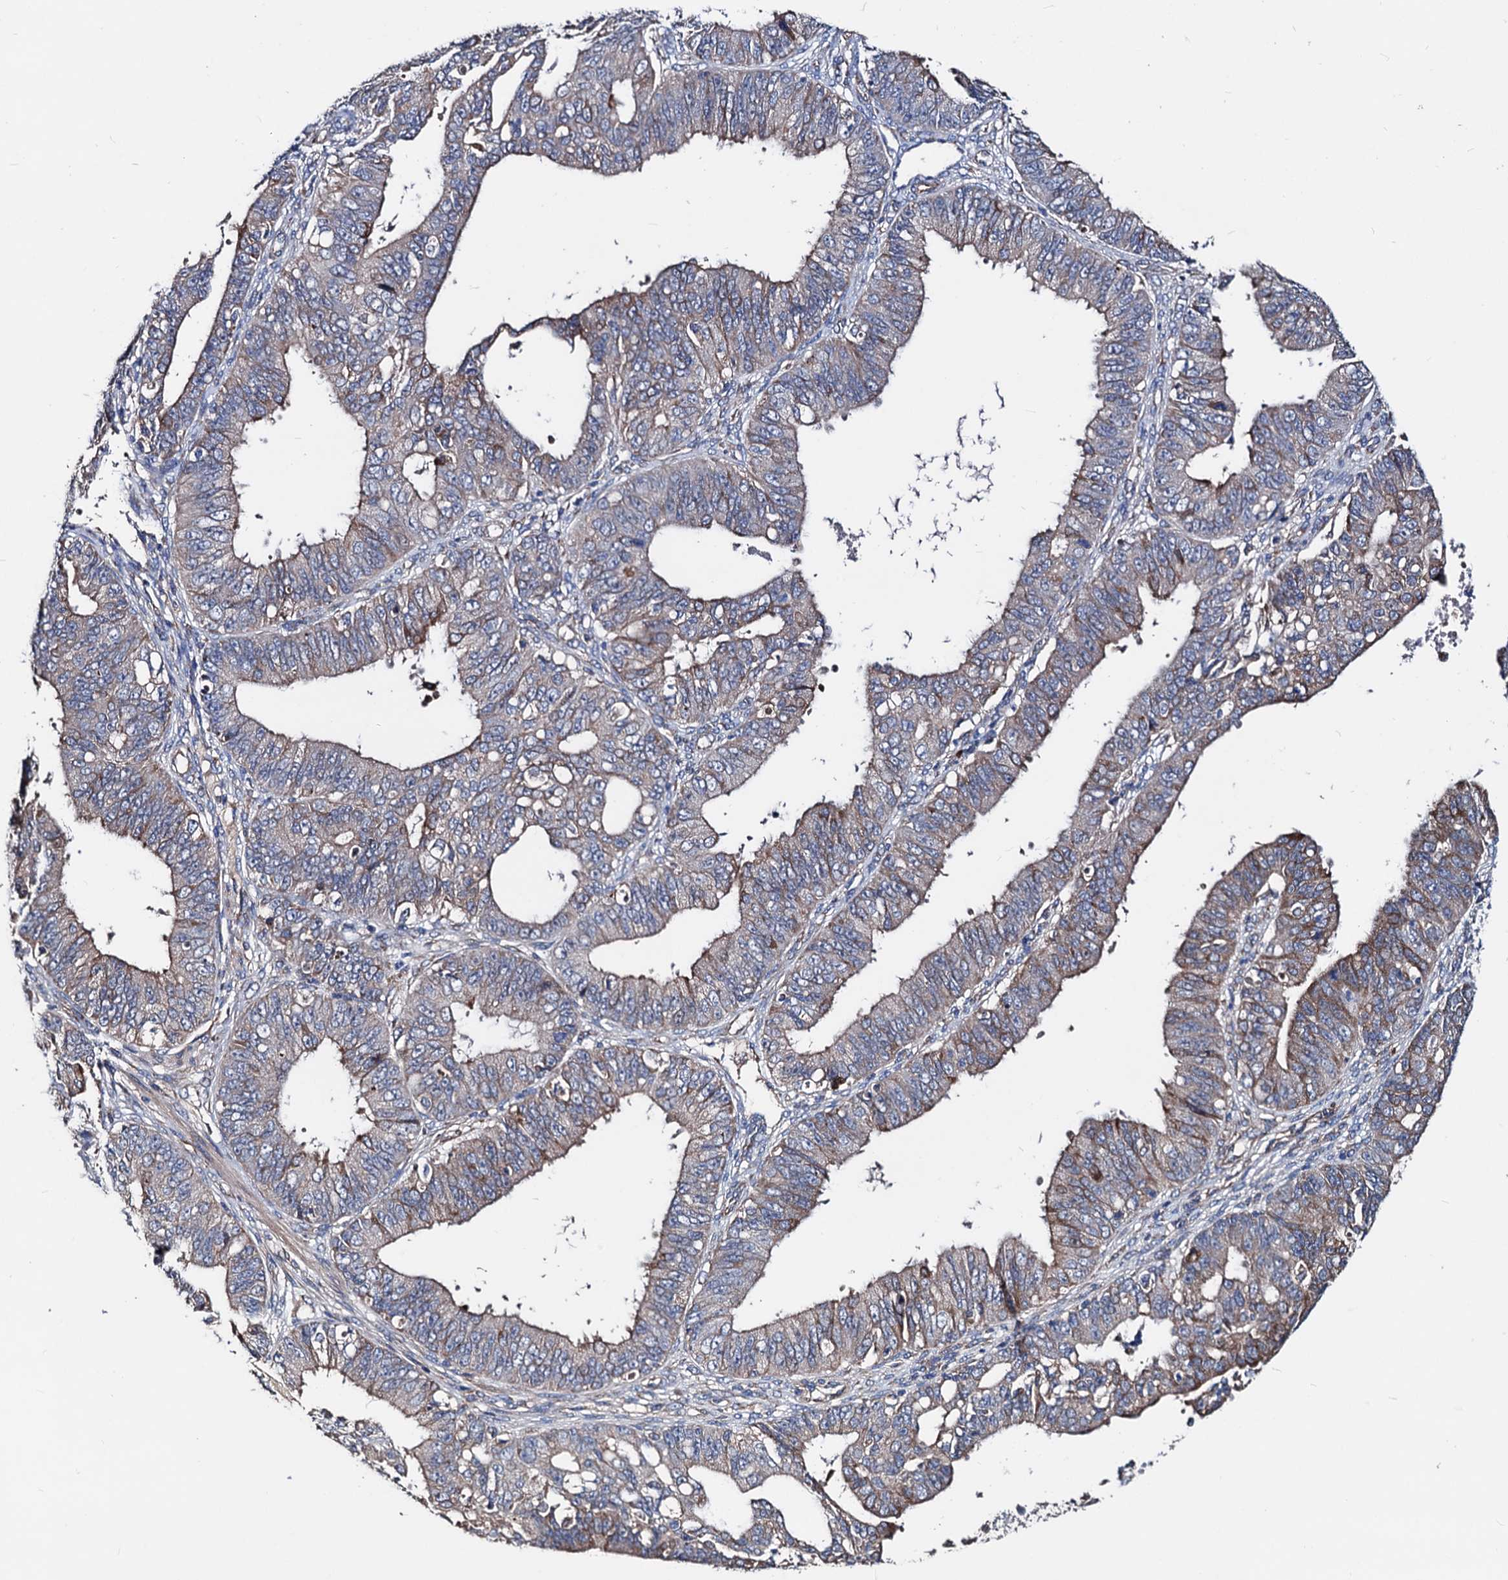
{"staining": {"intensity": "moderate", "quantity": "<25%", "location": "cytoplasmic/membranous"}, "tissue": "ovarian cancer", "cell_type": "Tumor cells", "image_type": "cancer", "snomed": [{"axis": "morphology", "description": "Carcinoma, endometroid"}, {"axis": "topography", "description": "Appendix"}, {"axis": "topography", "description": "Ovary"}], "caption": "This micrograph reveals endometroid carcinoma (ovarian) stained with IHC to label a protein in brown. The cytoplasmic/membranous of tumor cells show moderate positivity for the protein. Nuclei are counter-stained blue.", "gene": "AKAP11", "patient": {"sex": "female", "age": 42}}